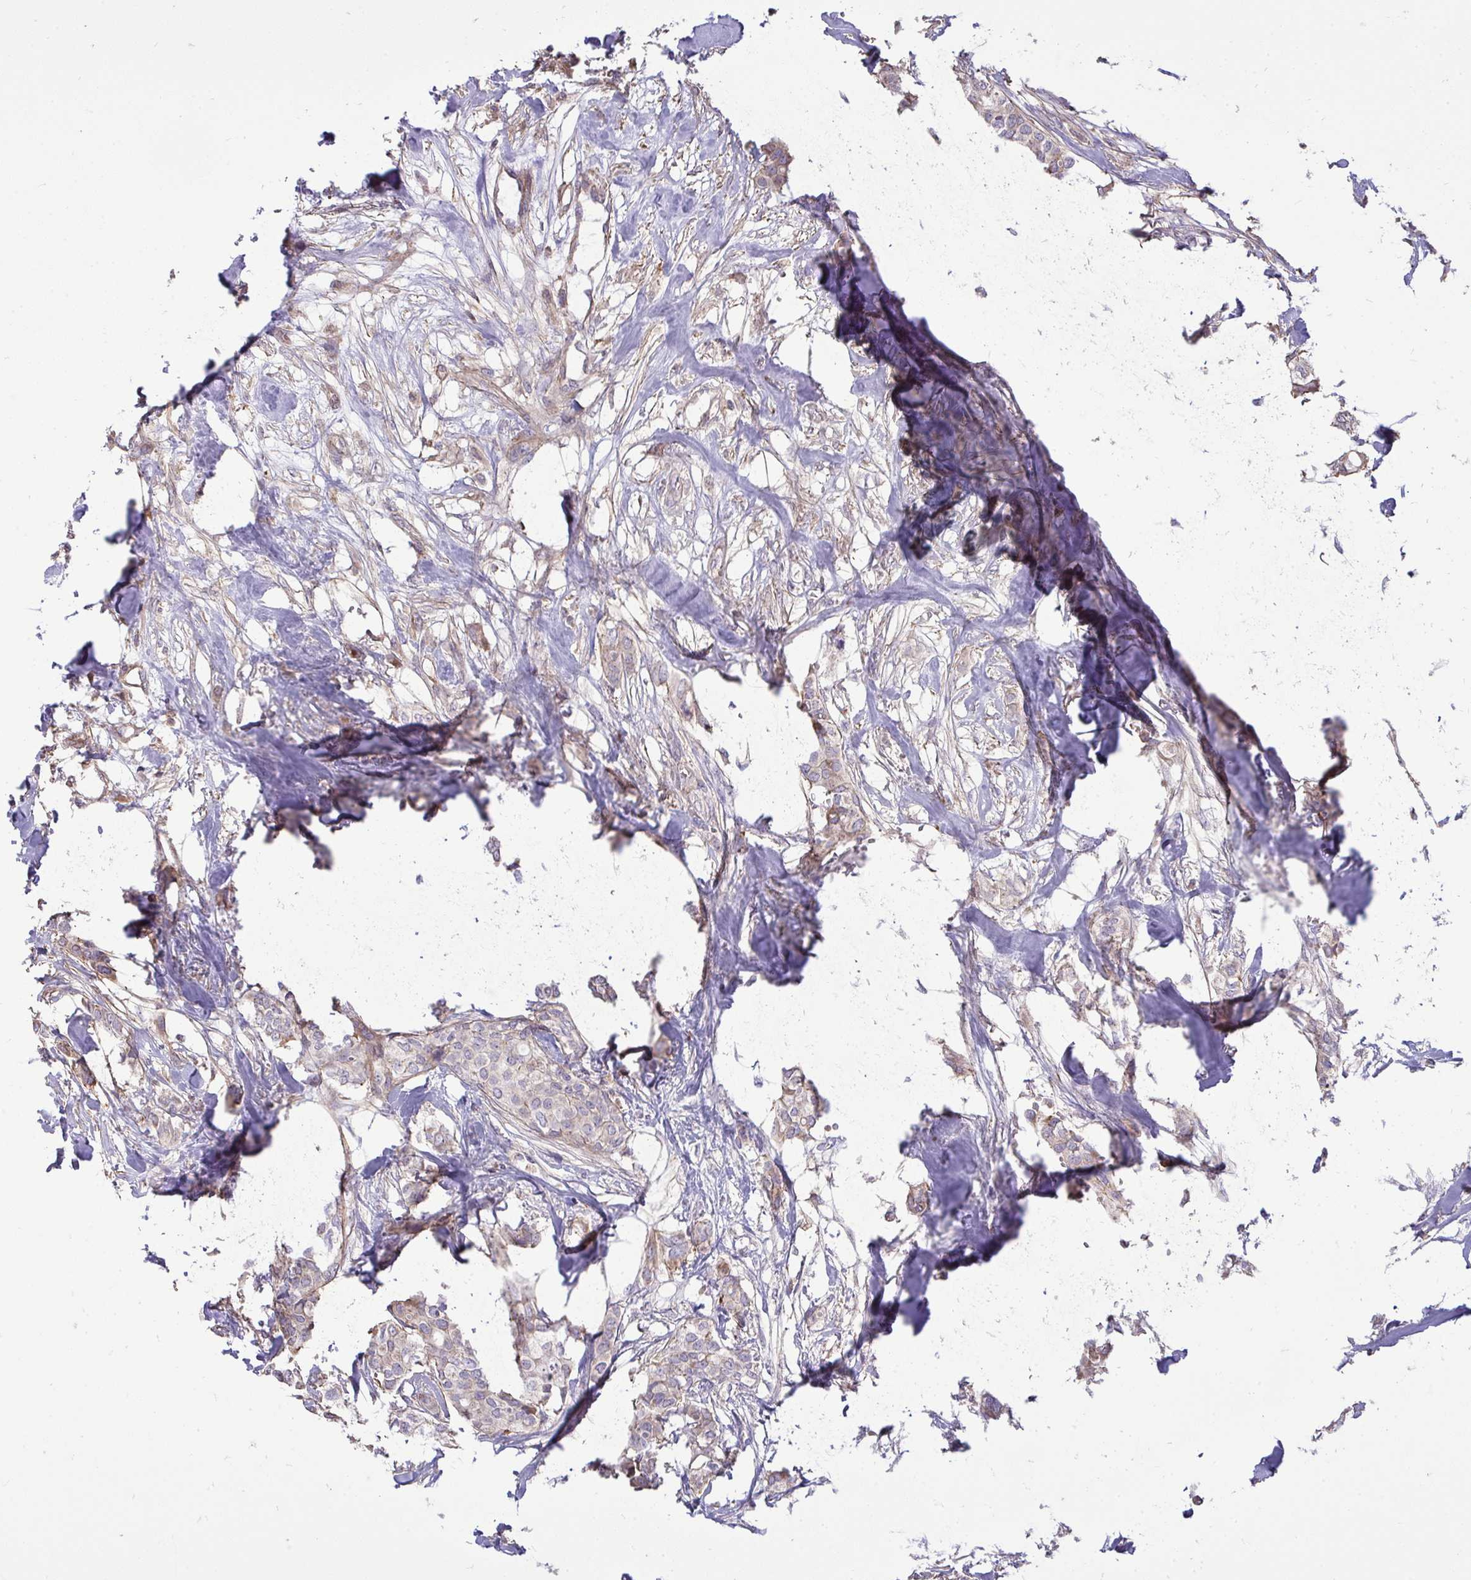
{"staining": {"intensity": "weak", "quantity": "25%-75%", "location": "cytoplasmic/membranous"}, "tissue": "breast cancer", "cell_type": "Tumor cells", "image_type": "cancer", "snomed": [{"axis": "morphology", "description": "Duct carcinoma"}, {"axis": "topography", "description": "Breast"}], "caption": "IHC of breast cancer (intraductal carcinoma) reveals low levels of weak cytoplasmic/membranous expression in about 25%-75% of tumor cells. (DAB (3,3'-diaminobenzidine) = brown stain, brightfield microscopy at high magnification).", "gene": "SLC7A5", "patient": {"sex": "female", "age": 62}}